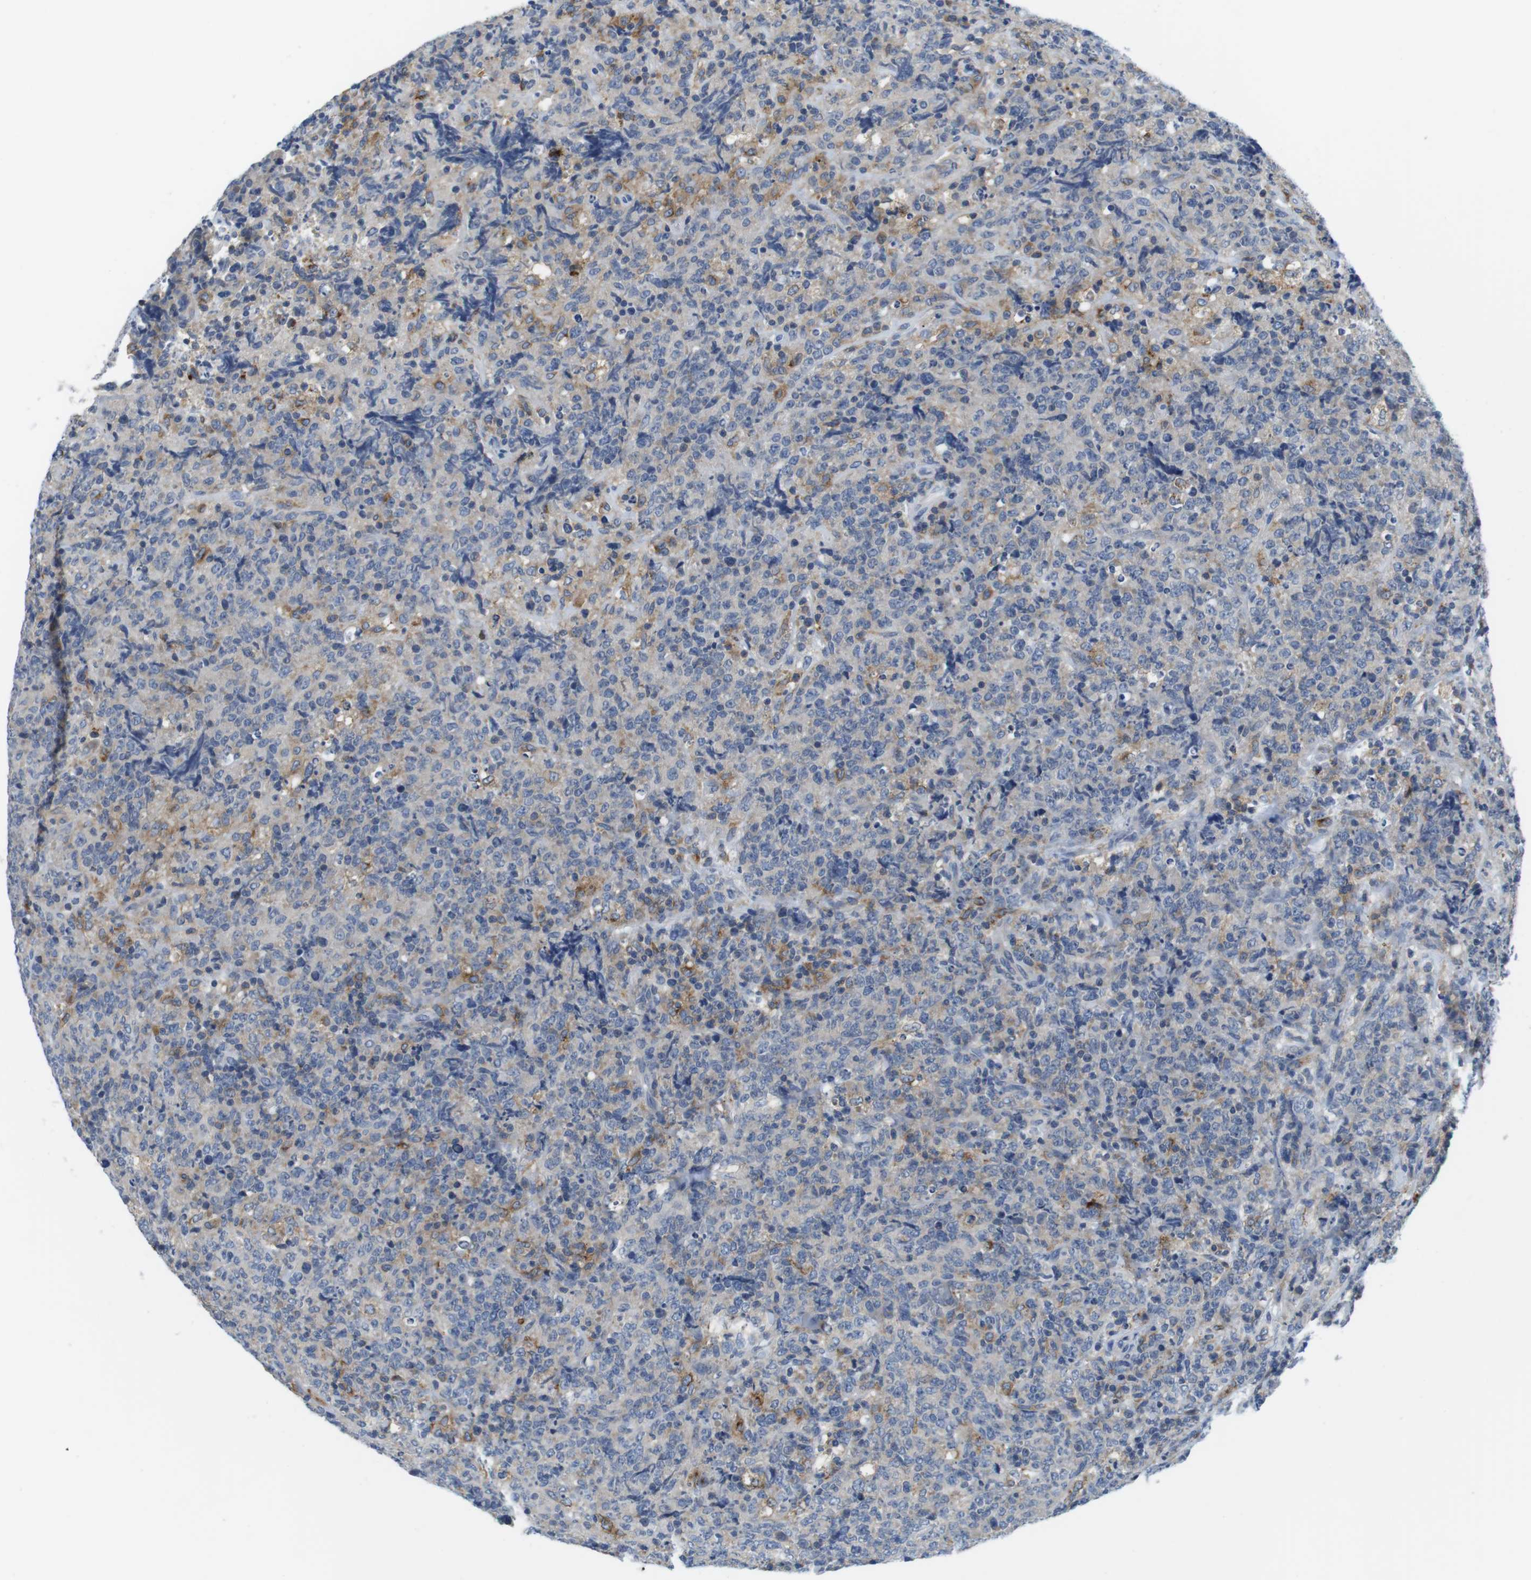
{"staining": {"intensity": "weak", "quantity": "<25%", "location": "cytoplasmic/membranous"}, "tissue": "lymphoma", "cell_type": "Tumor cells", "image_type": "cancer", "snomed": [{"axis": "morphology", "description": "Malignant lymphoma, non-Hodgkin's type, High grade"}, {"axis": "topography", "description": "Tonsil"}], "caption": "The photomicrograph shows no staining of tumor cells in lymphoma.", "gene": "CNGA2", "patient": {"sex": "female", "age": 36}}